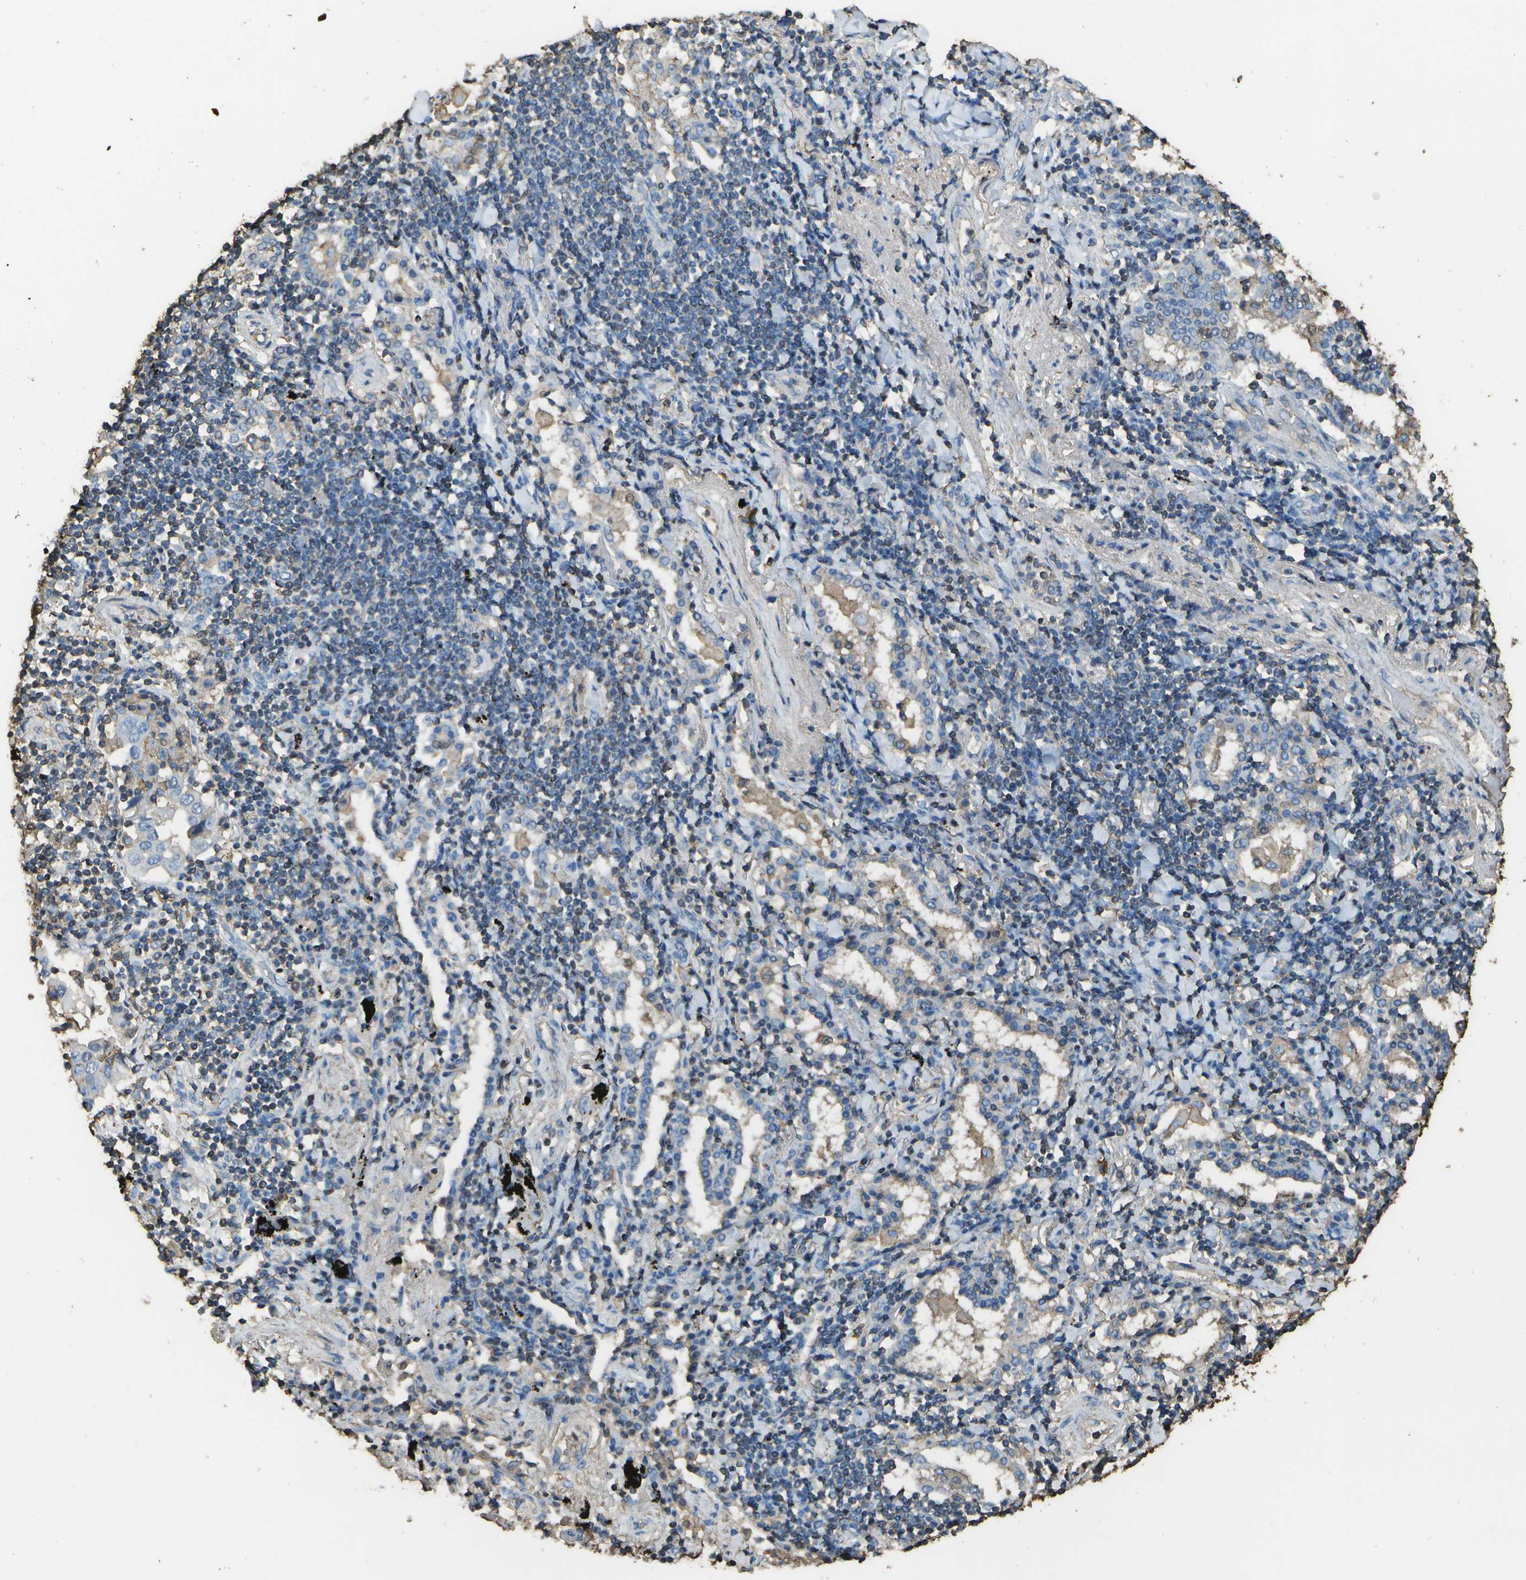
{"staining": {"intensity": "negative", "quantity": "none", "location": "none"}, "tissue": "lung cancer", "cell_type": "Tumor cells", "image_type": "cancer", "snomed": [{"axis": "morphology", "description": "Adenocarcinoma, NOS"}, {"axis": "topography", "description": "Lung"}], "caption": "This is a histopathology image of immunohistochemistry (IHC) staining of adenocarcinoma (lung), which shows no staining in tumor cells.", "gene": "CYP4F11", "patient": {"sex": "female", "age": 65}}